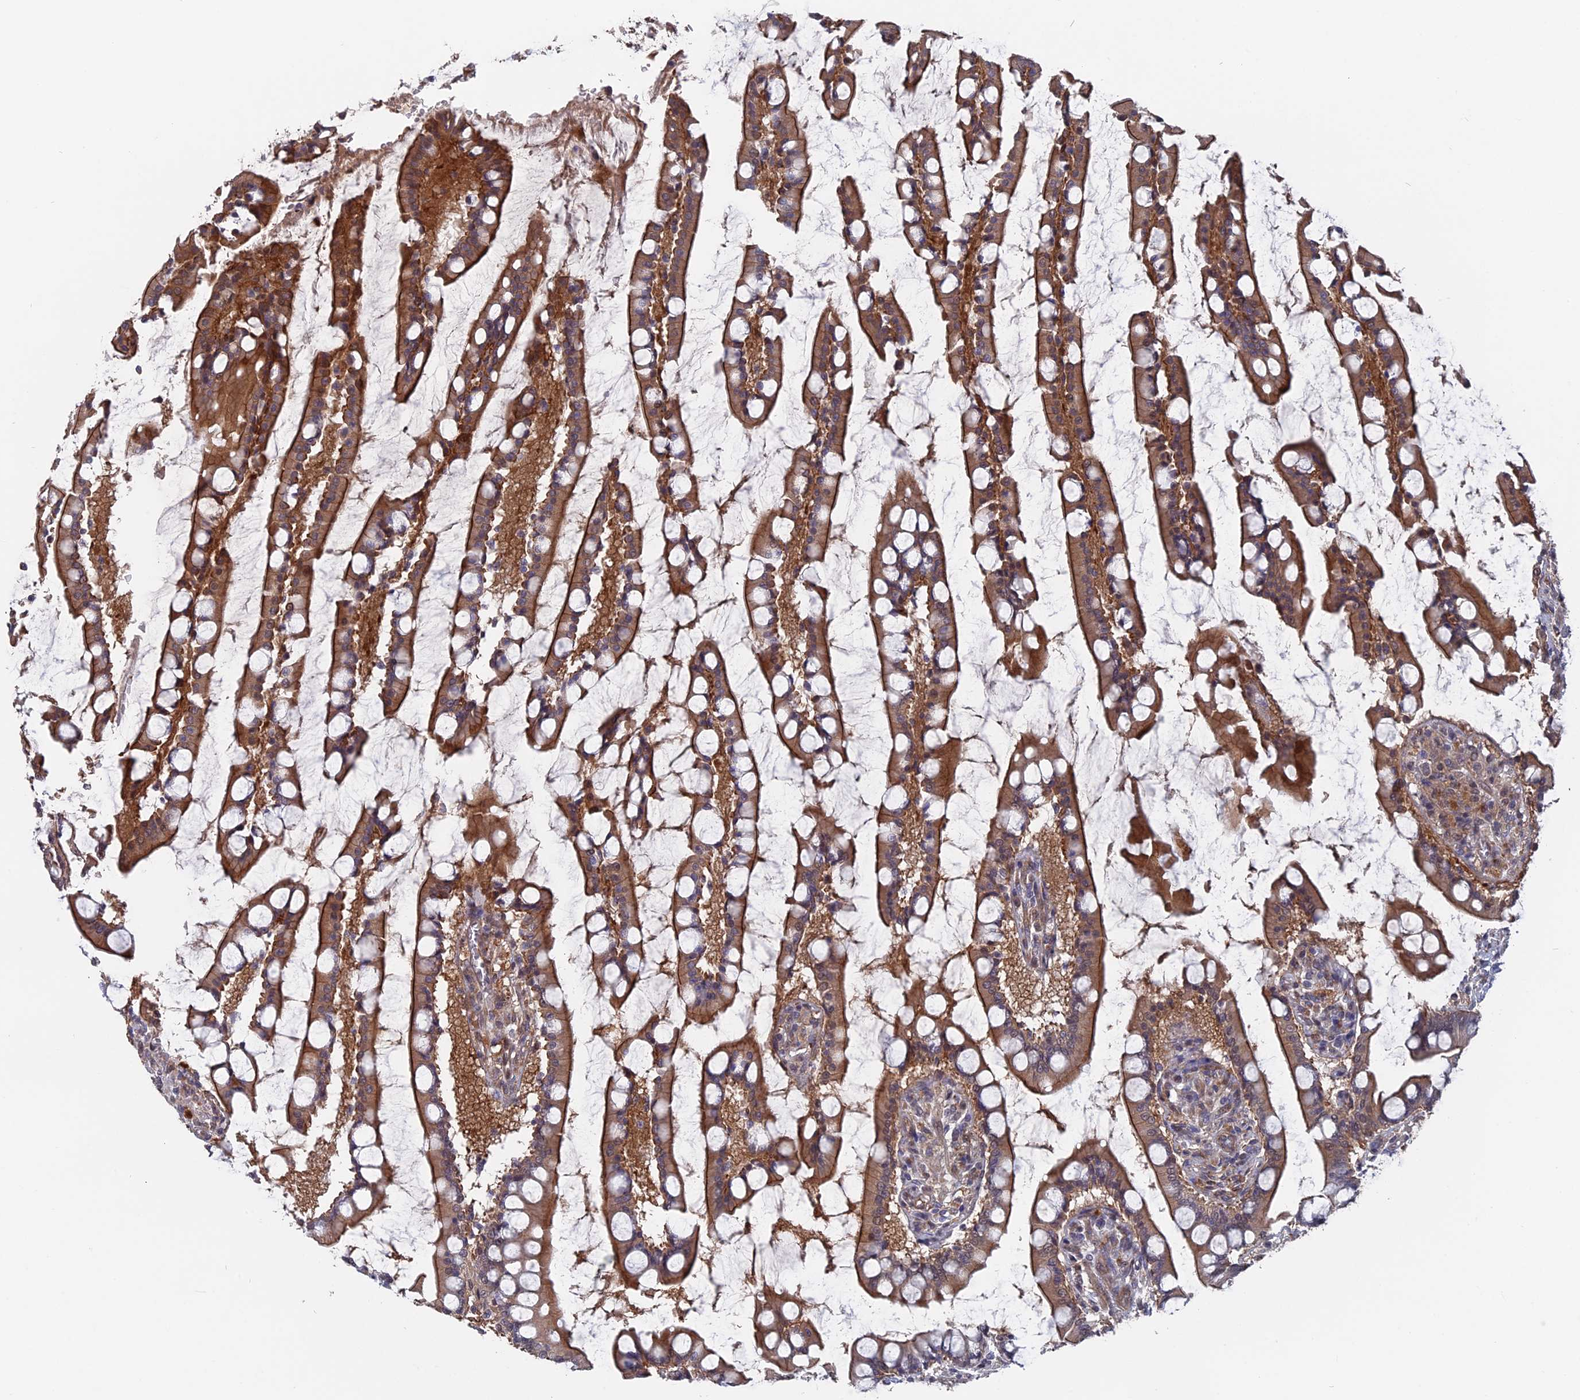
{"staining": {"intensity": "moderate", "quantity": ">75%", "location": "cytoplasmic/membranous"}, "tissue": "small intestine", "cell_type": "Glandular cells", "image_type": "normal", "snomed": [{"axis": "morphology", "description": "Normal tissue, NOS"}, {"axis": "topography", "description": "Small intestine"}], "caption": "DAB (3,3'-diaminobenzidine) immunohistochemical staining of unremarkable small intestine demonstrates moderate cytoplasmic/membranous protein positivity in about >75% of glandular cells.", "gene": "NOSIP", "patient": {"sex": "male", "age": 52}}